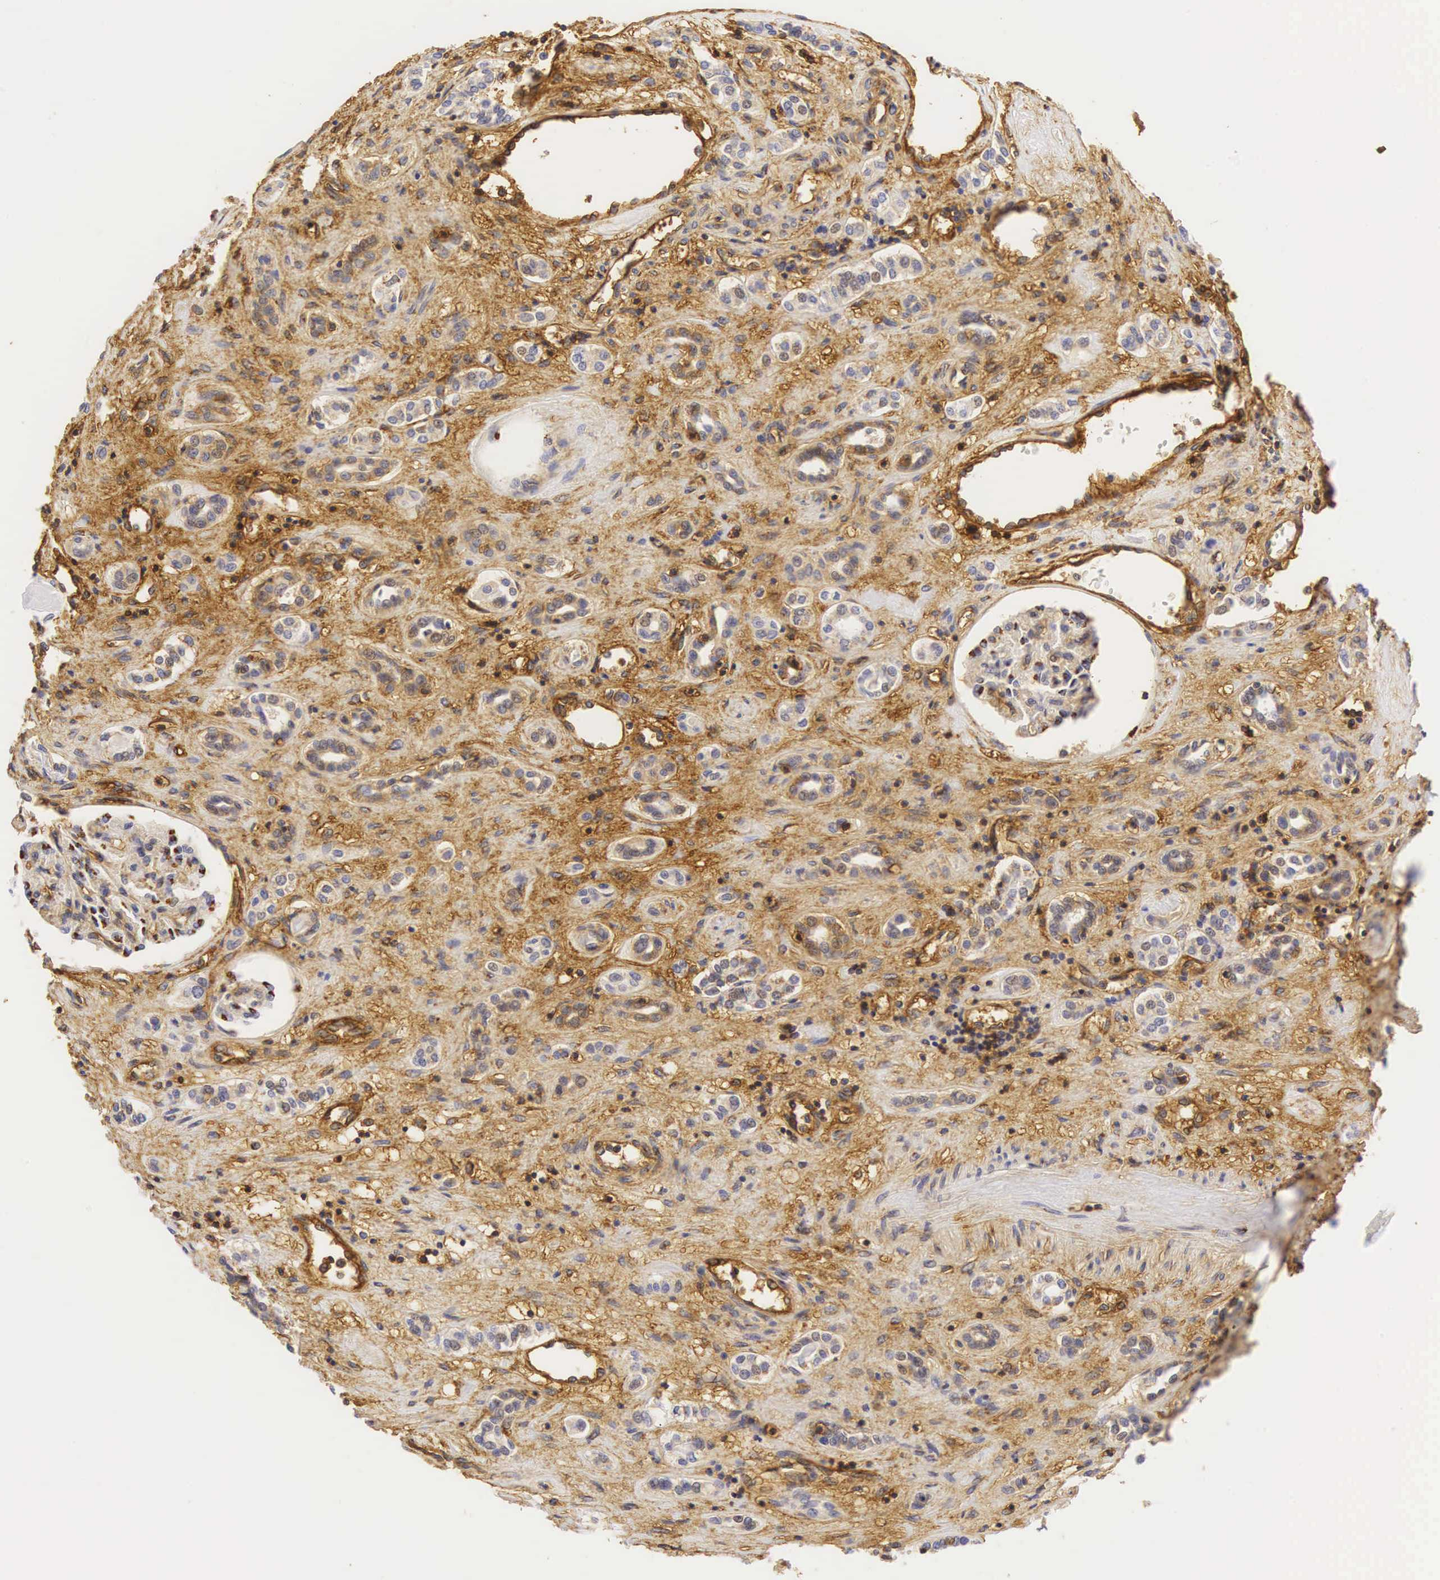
{"staining": {"intensity": "moderate", "quantity": "25%-75%", "location": "cytoplasmic/membranous"}, "tissue": "renal cancer", "cell_type": "Tumor cells", "image_type": "cancer", "snomed": [{"axis": "morphology", "description": "Adenocarcinoma, NOS"}, {"axis": "topography", "description": "Kidney"}], "caption": "Immunohistochemistry (IHC) (DAB) staining of renal adenocarcinoma exhibits moderate cytoplasmic/membranous protein staining in approximately 25%-75% of tumor cells.", "gene": "CD99", "patient": {"sex": "male", "age": 57}}